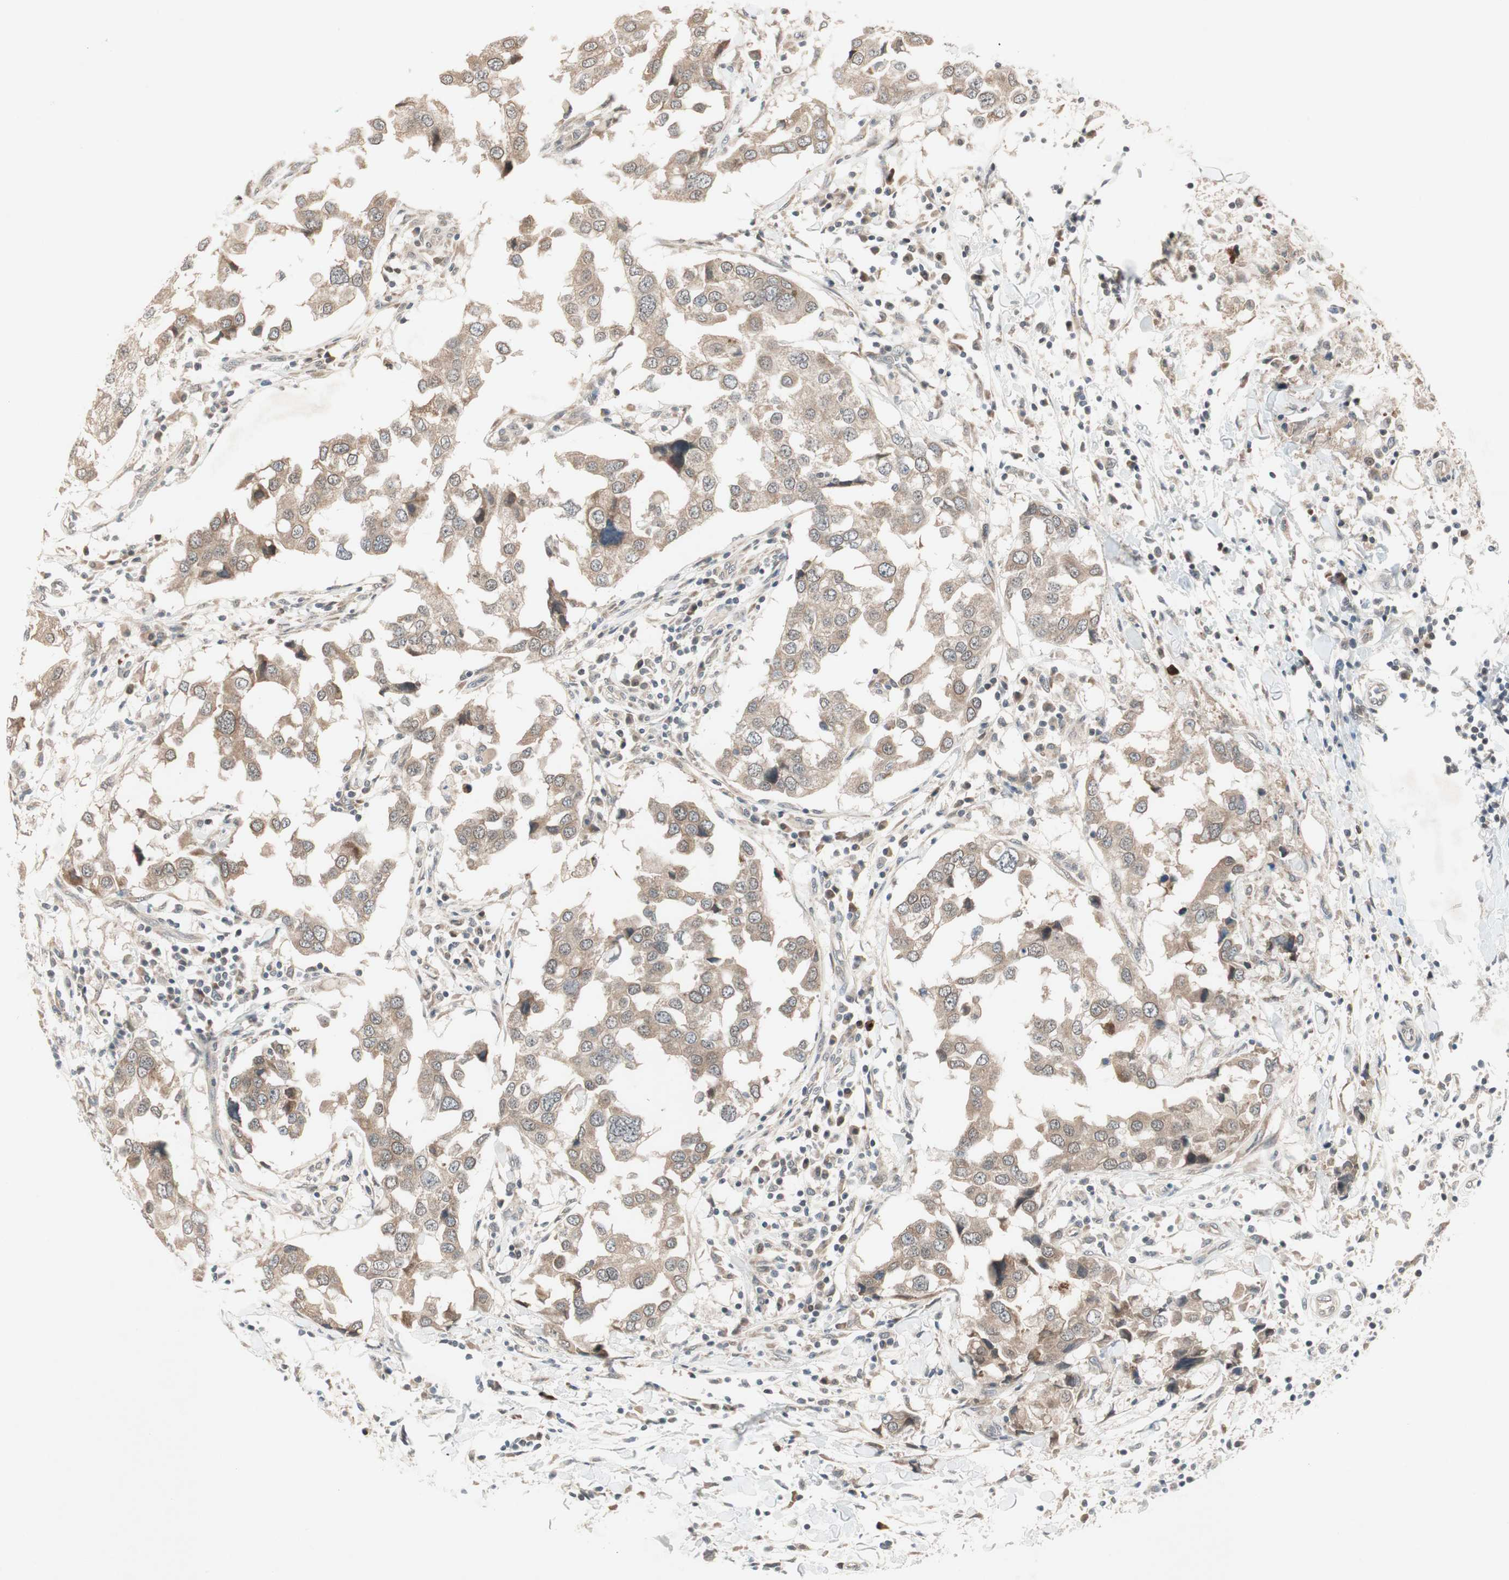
{"staining": {"intensity": "weak", "quantity": ">75%", "location": "cytoplasmic/membranous"}, "tissue": "breast cancer", "cell_type": "Tumor cells", "image_type": "cancer", "snomed": [{"axis": "morphology", "description": "Duct carcinoma"}, {"axis": "topography", "description": "Breast"}], "caption": "High-power microscopy captured an IHC image of breast cancer (intraductal carcinoma), revealing weak cytoplasmic/membranous positivity in about >75% of tumor cells.", "gene": "PGBD1", "patient": {"sex": "female", "age": 27}}